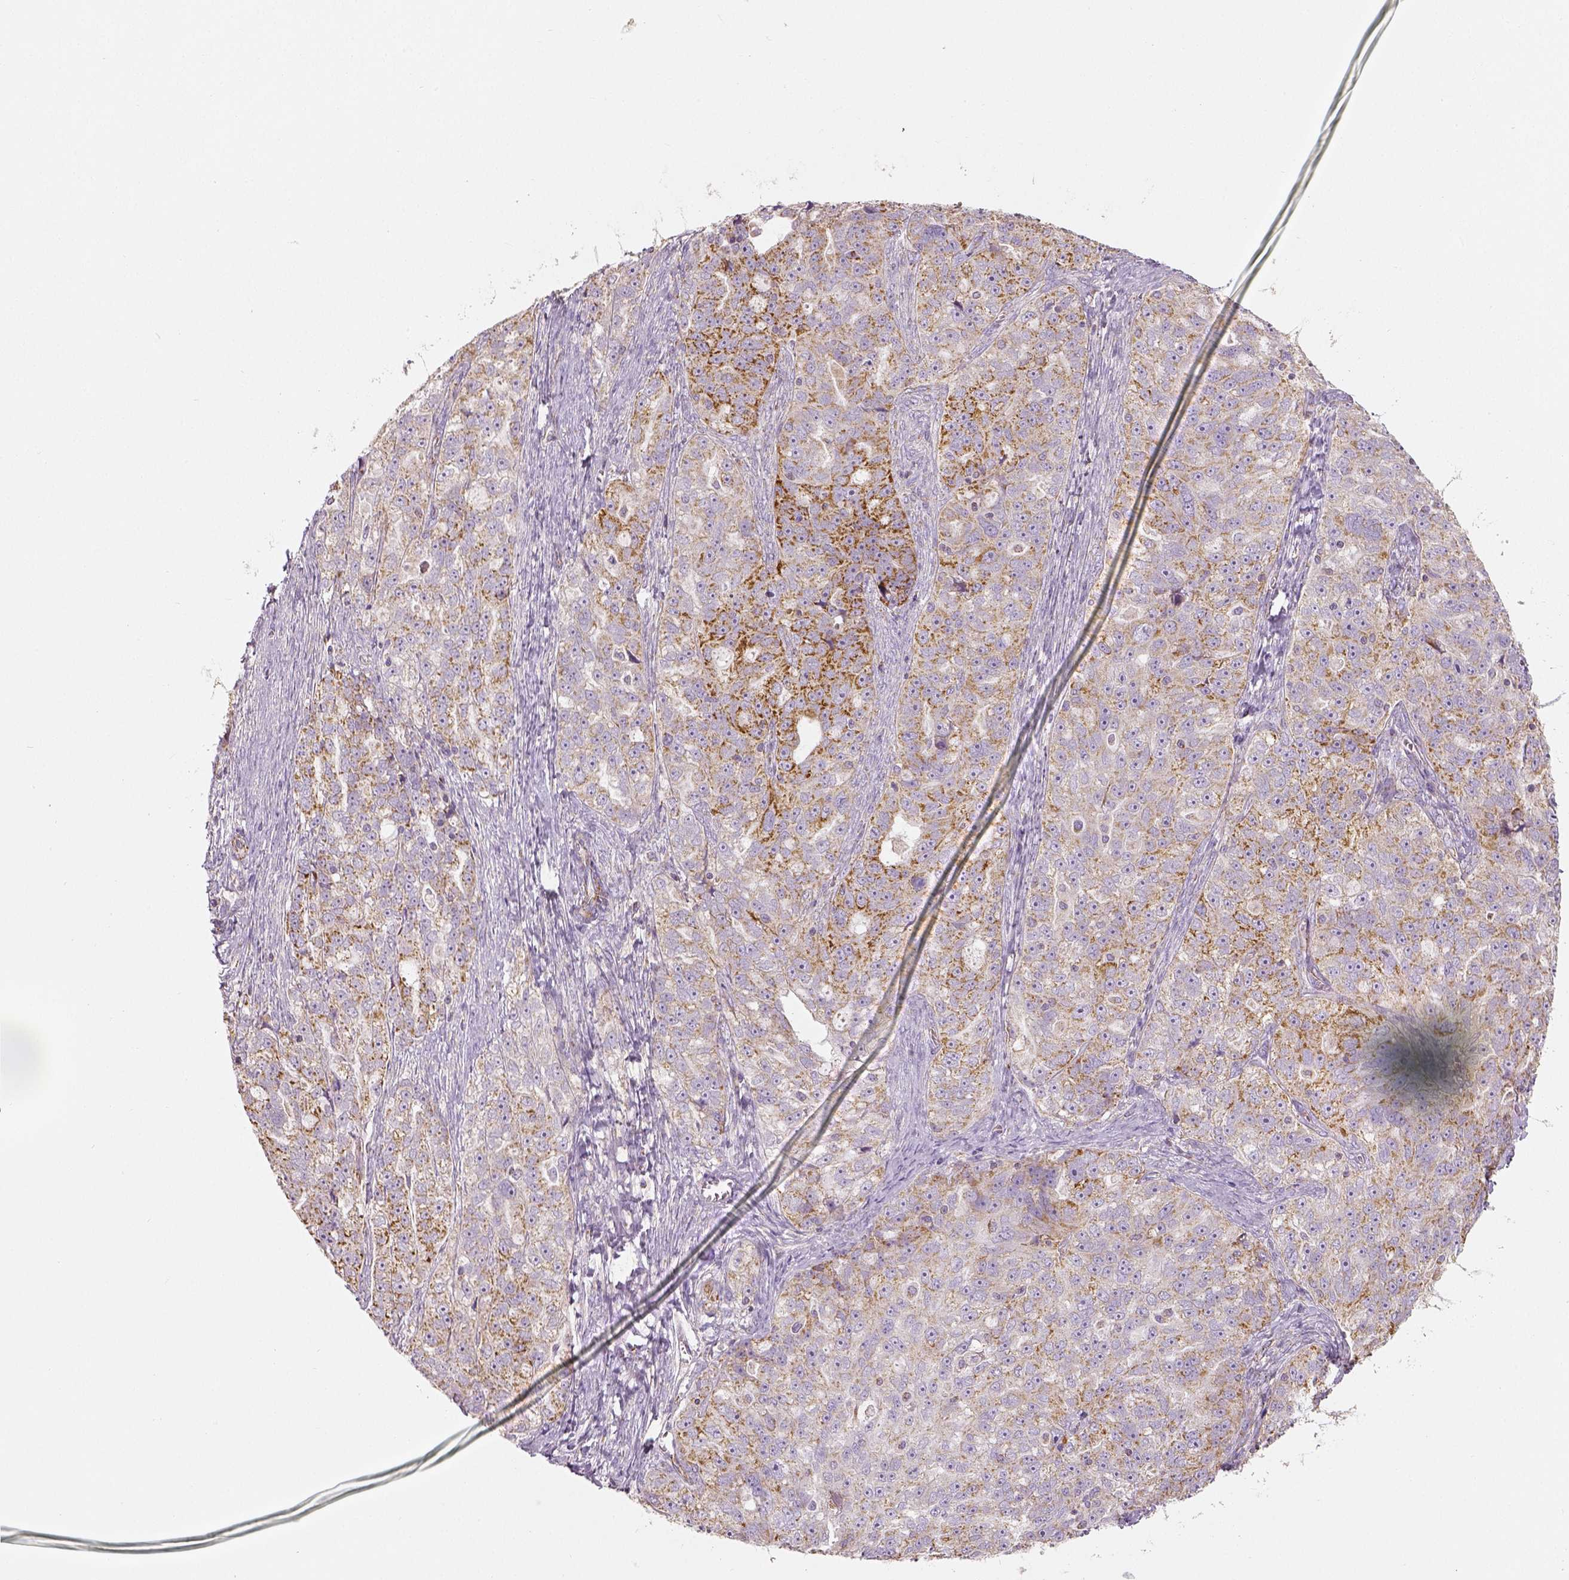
{"staining": {"intensity": "strong", "quantity": "<25%", "location": "cytoplasmic/membranous"}, "tissue": "ovarian cancer", "cell_type": "Tumor cells", "image_type": "cancer", "snomed": [{"axis": "morphology", "description": "Cystadenocarcinoma, serous, NOS"}, {"axis": "topography", "description": "Ovary"}], "caption": "Immunohistochemistry (DAB (3,3'-diaminobenzidine)) staining of human ovarian cancer reveals strong cytoplasmic/membranous protein positivity in about <25% of tumor cells.", "gene": "PGAM5", "patient": {"sex": "female", "age": 51}}